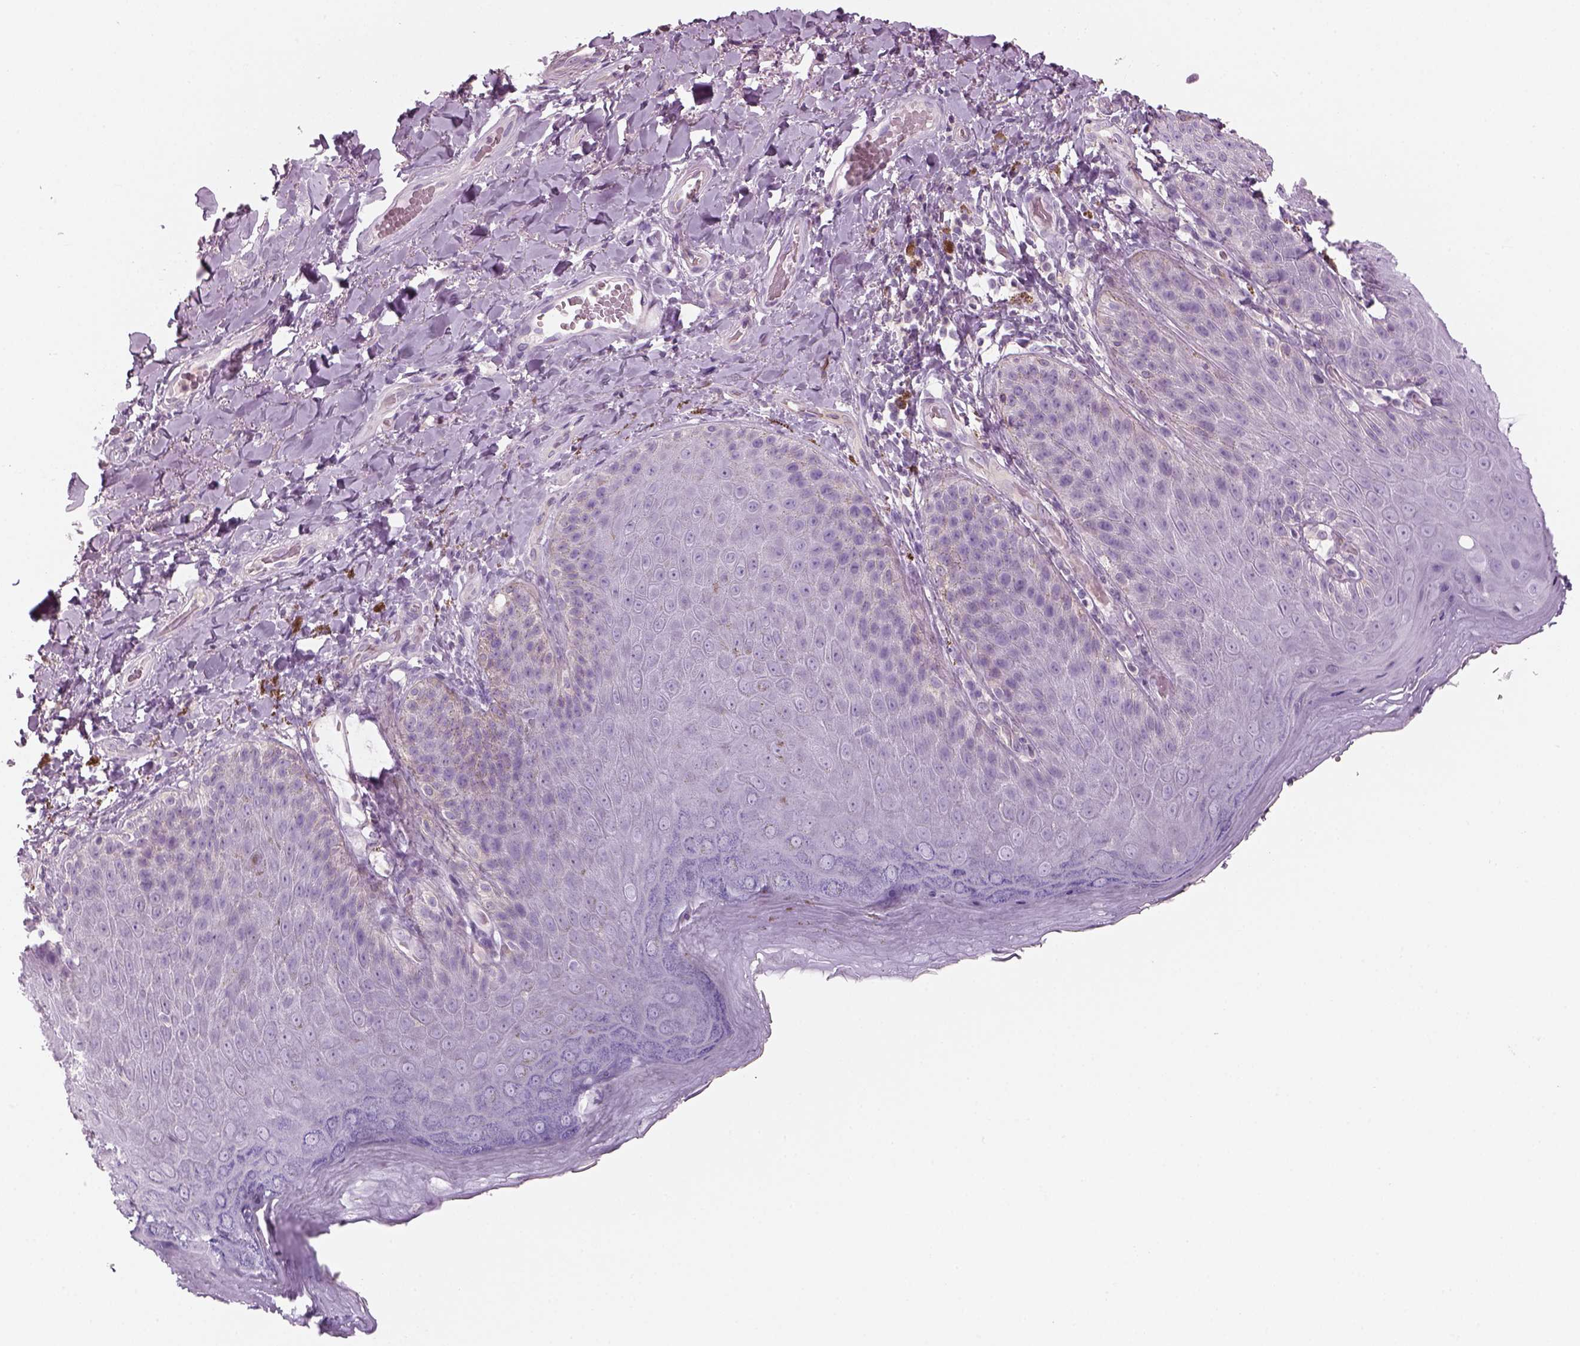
{"staining": {"intensity": "negative", "quantity": "none", "location": "none"}, "tissue": "skin", "cell_type": "Epidermal cells", "image_type": "normal", "snomed": [{"axis": "morphology", "description": "Normal tissue, NOS"}, {"axis": "topography", "description": "Anal"}], "caption": "The immunohistochemistry photomicrograph has no significant expression in epidermal cells of skin.", "gene": "SLC1A7", "patient": {"sex": "male", "age": 53}}